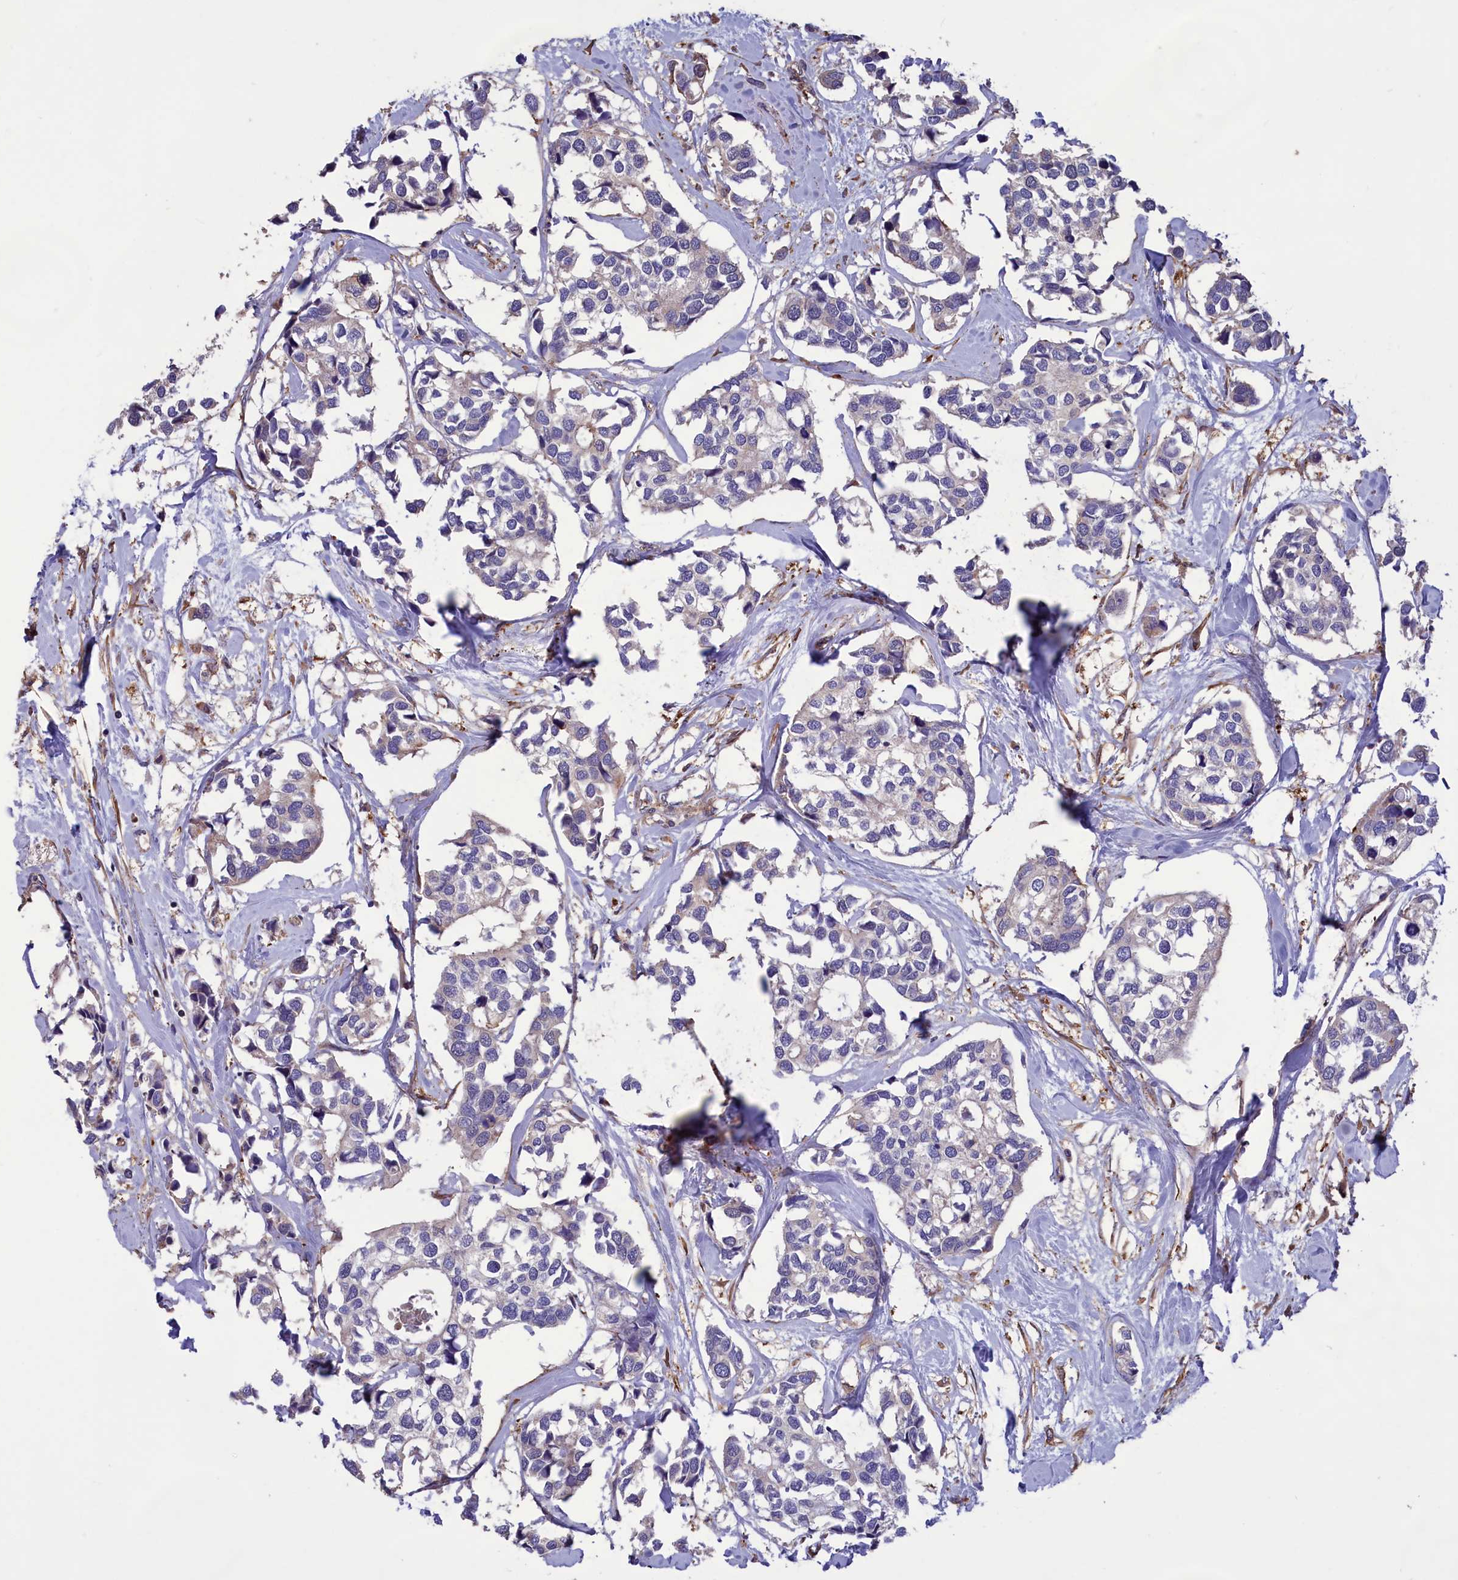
{"staining": {"intensity": "negative", "quantity": "none", "location": "none"}, "tissue": "breast cancer", "cell_type": "Tumor cells", "image_type": "cancer", "snomed": [{"axis": "morphology", "description": "Duct carcinoma"}, {"axis": "topography", "description": "Breast"}], "caption": "Tumor cells show no significant staining in breast infiltrating ductal carcinoma.", "gene": "AMDHD2", "patient": {"sex": "female", "age": 83}}